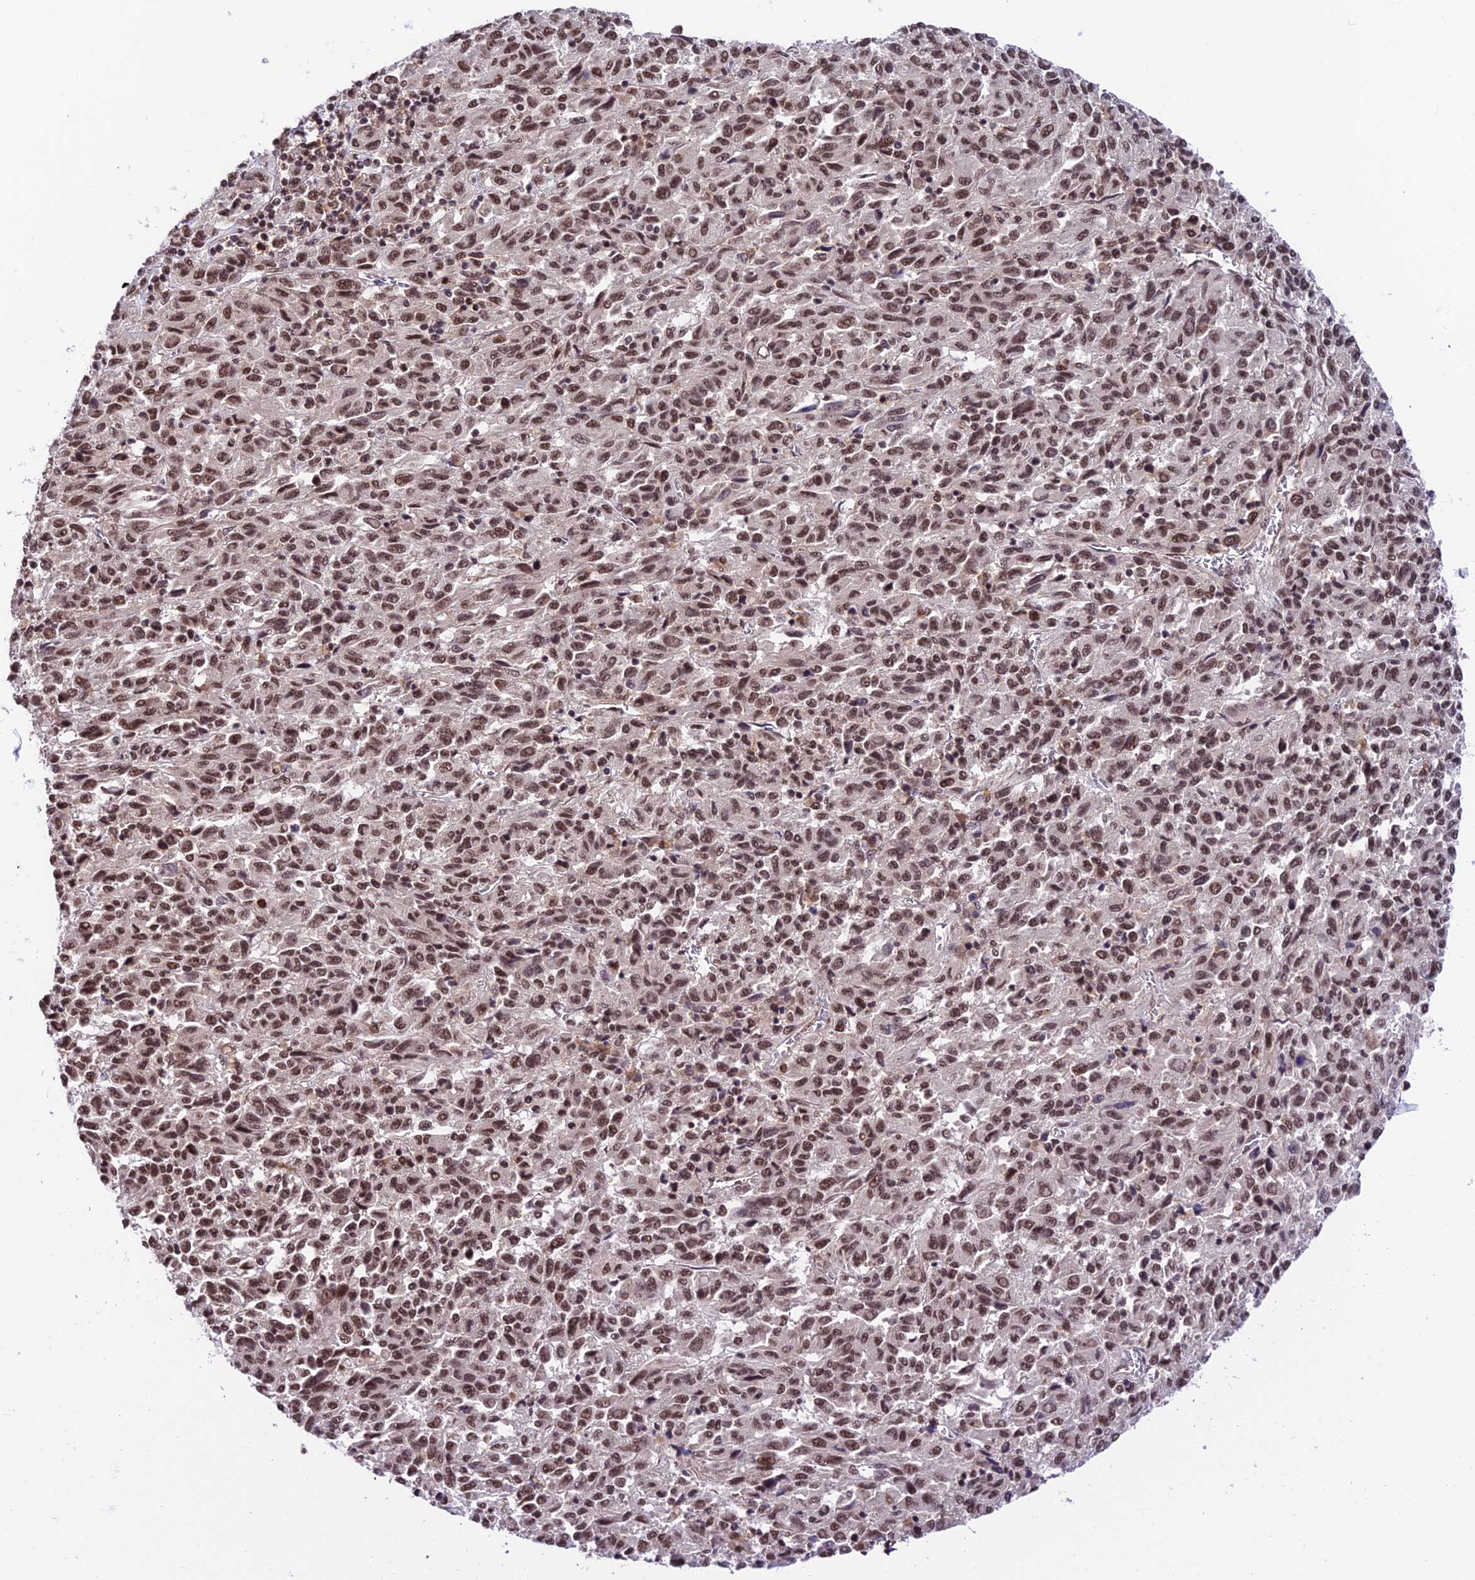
{"staining": {"intensity": "strong", "quantity": ">75%", "location": "nuclear"}, "tissue": "melanoma", "cell_type": "Tumor cells", "image_type": "cancer", "snomed": [{"axis": "morphology", "description": "Malignant melanoma, Metastatic site"}, {"axis": "topography", "description": "Lung"}], "caption": "A brown stain highlights strong nuclear positivity of a protein in human malignant melanoma (metastatic site) tumor cells. The protein is shown in brown color, while the nuclei are stained blue.", "gene": "RBM42", "patient": {"sex": "male", "age": 64}}